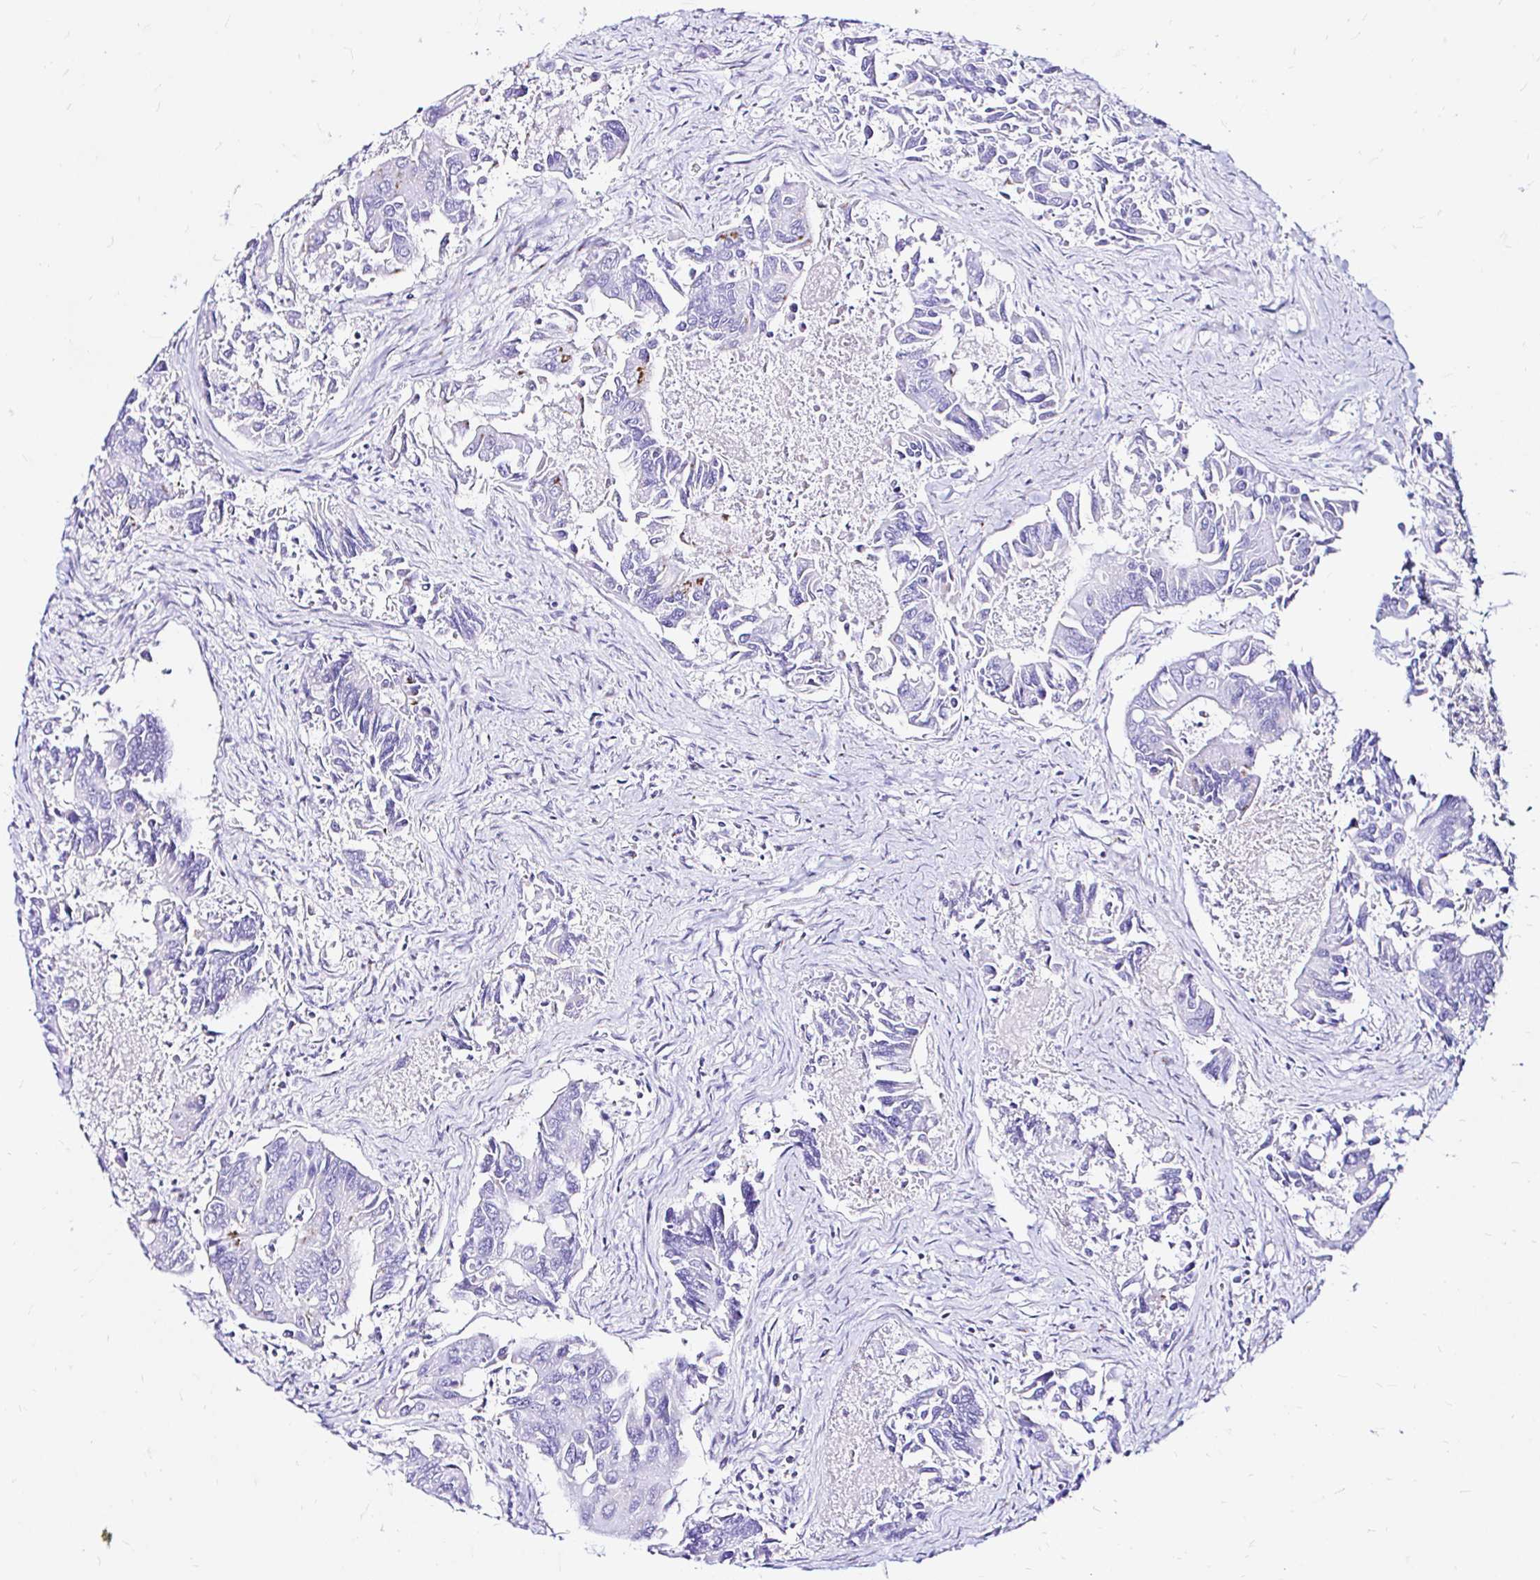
{"staining": {"intensity": "negative", "quantity": "none", "location": "none"}, "tissue": "colorectal cancer", "cell_type": "Tumor cells", "image_type": "cancer", "snomed": [{"axis": "morphology", "description": "Adenocarcinoma, NOS"}, {"axis": "topography", "description": "Colon"}], "caption": "An image of human colorectal cancer is negative for staining in tumor cells.", "gene": "ZNF432", "patient": {"sex": "female", "age": 67}}